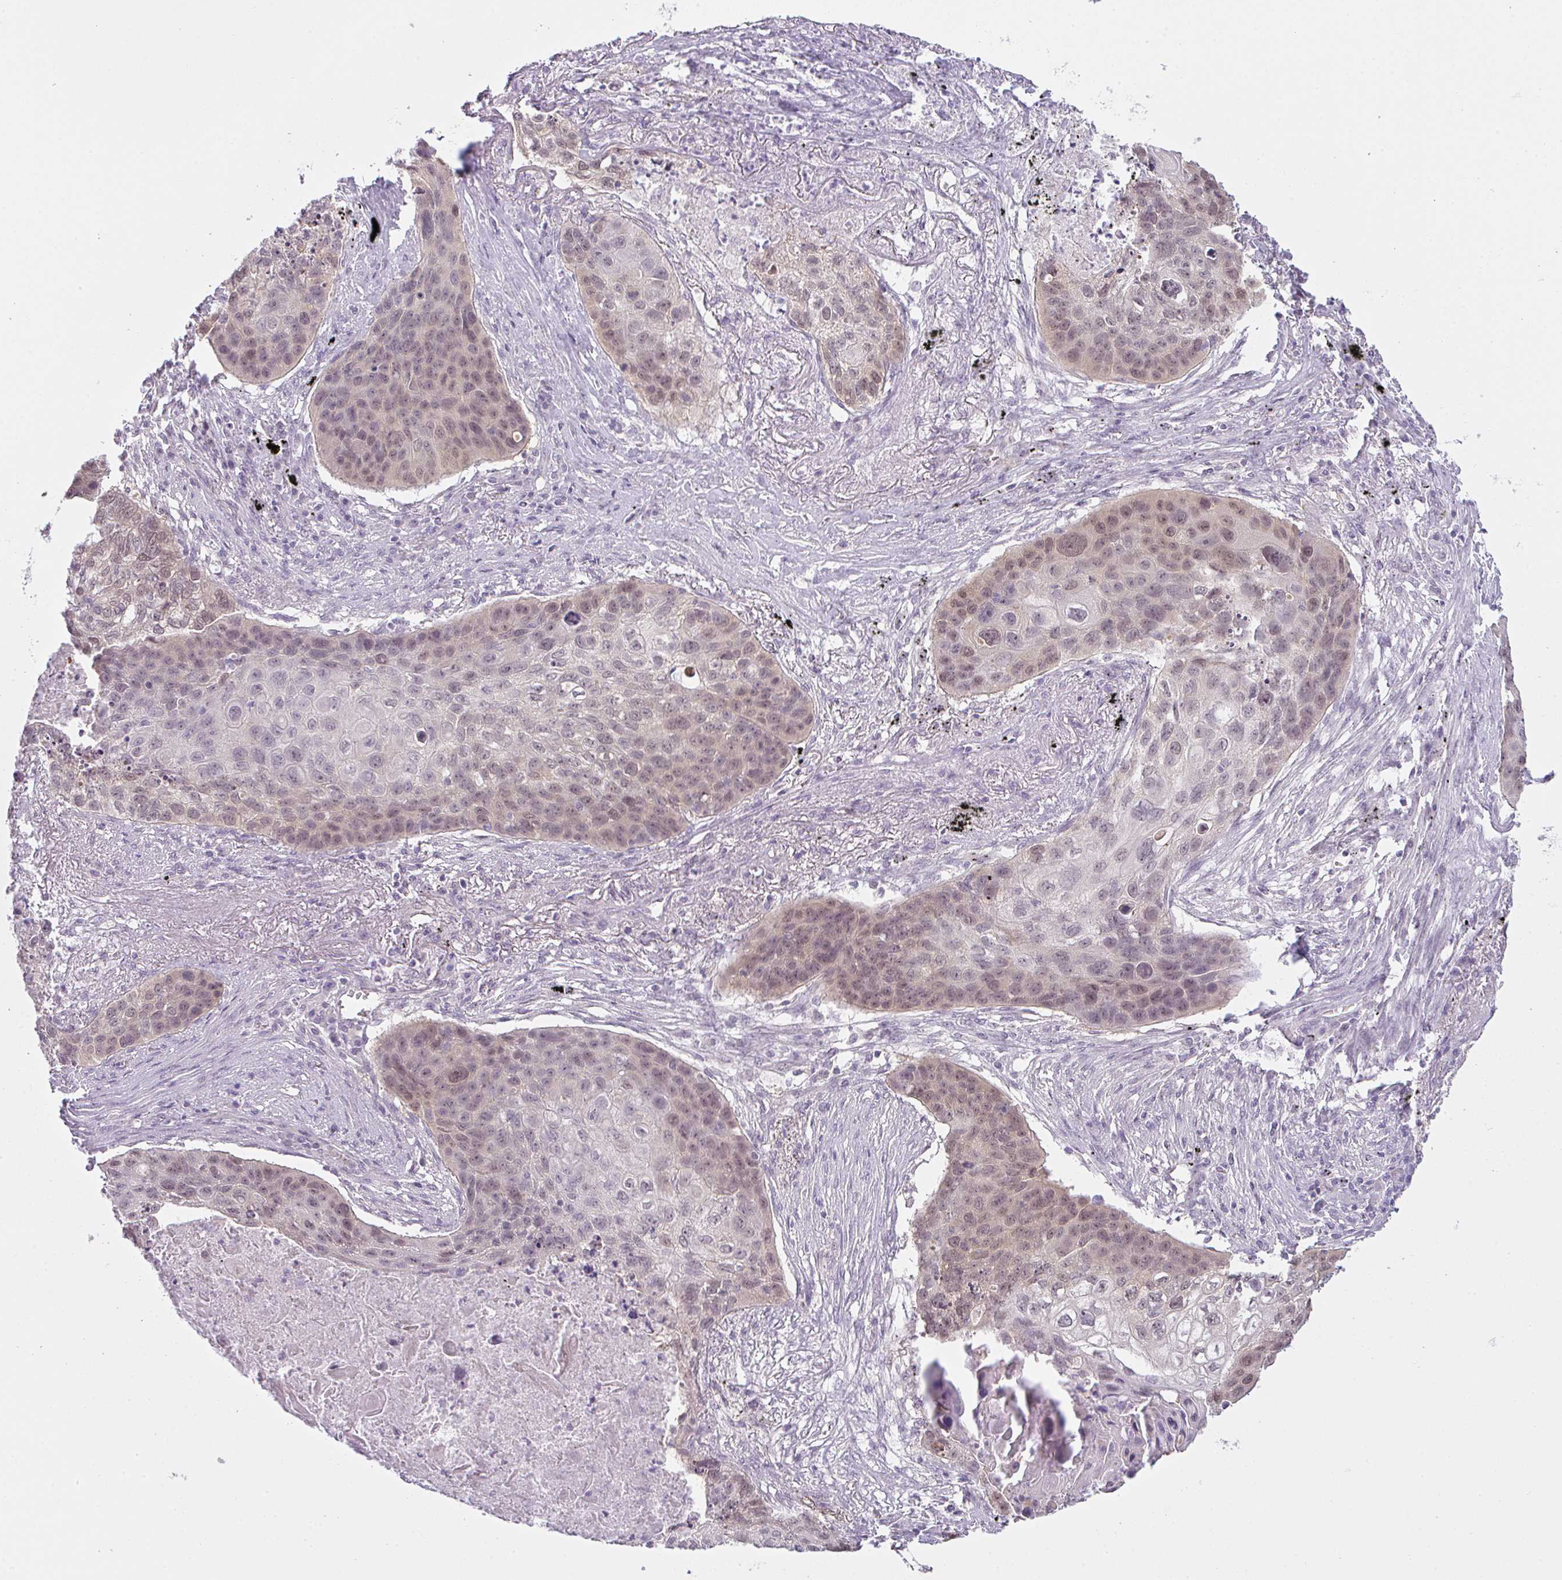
{"staining": {"intensity": "weak", "quantity": "25%-75%", "location": "nuclear"}, "tissue": "lung cancer", "cell_type": "Tumor cells", "image_type": "cancer", "snomed": [{"axis": "morphology", "description": "Squamous cell carcinoma, NOS"}, {"axis": "topography", "description": "Lung"}], "caption": "Immunohistochemistry (IHC) histopathology image of lung cancer (squamous cell carcinoma) stained for a protein (brown), which shows low levels of weak nuclear staining in about 25%-75% of tumor cells.", "gene": "CSE1L", "patient": {"sex": "female", "age": 63}}